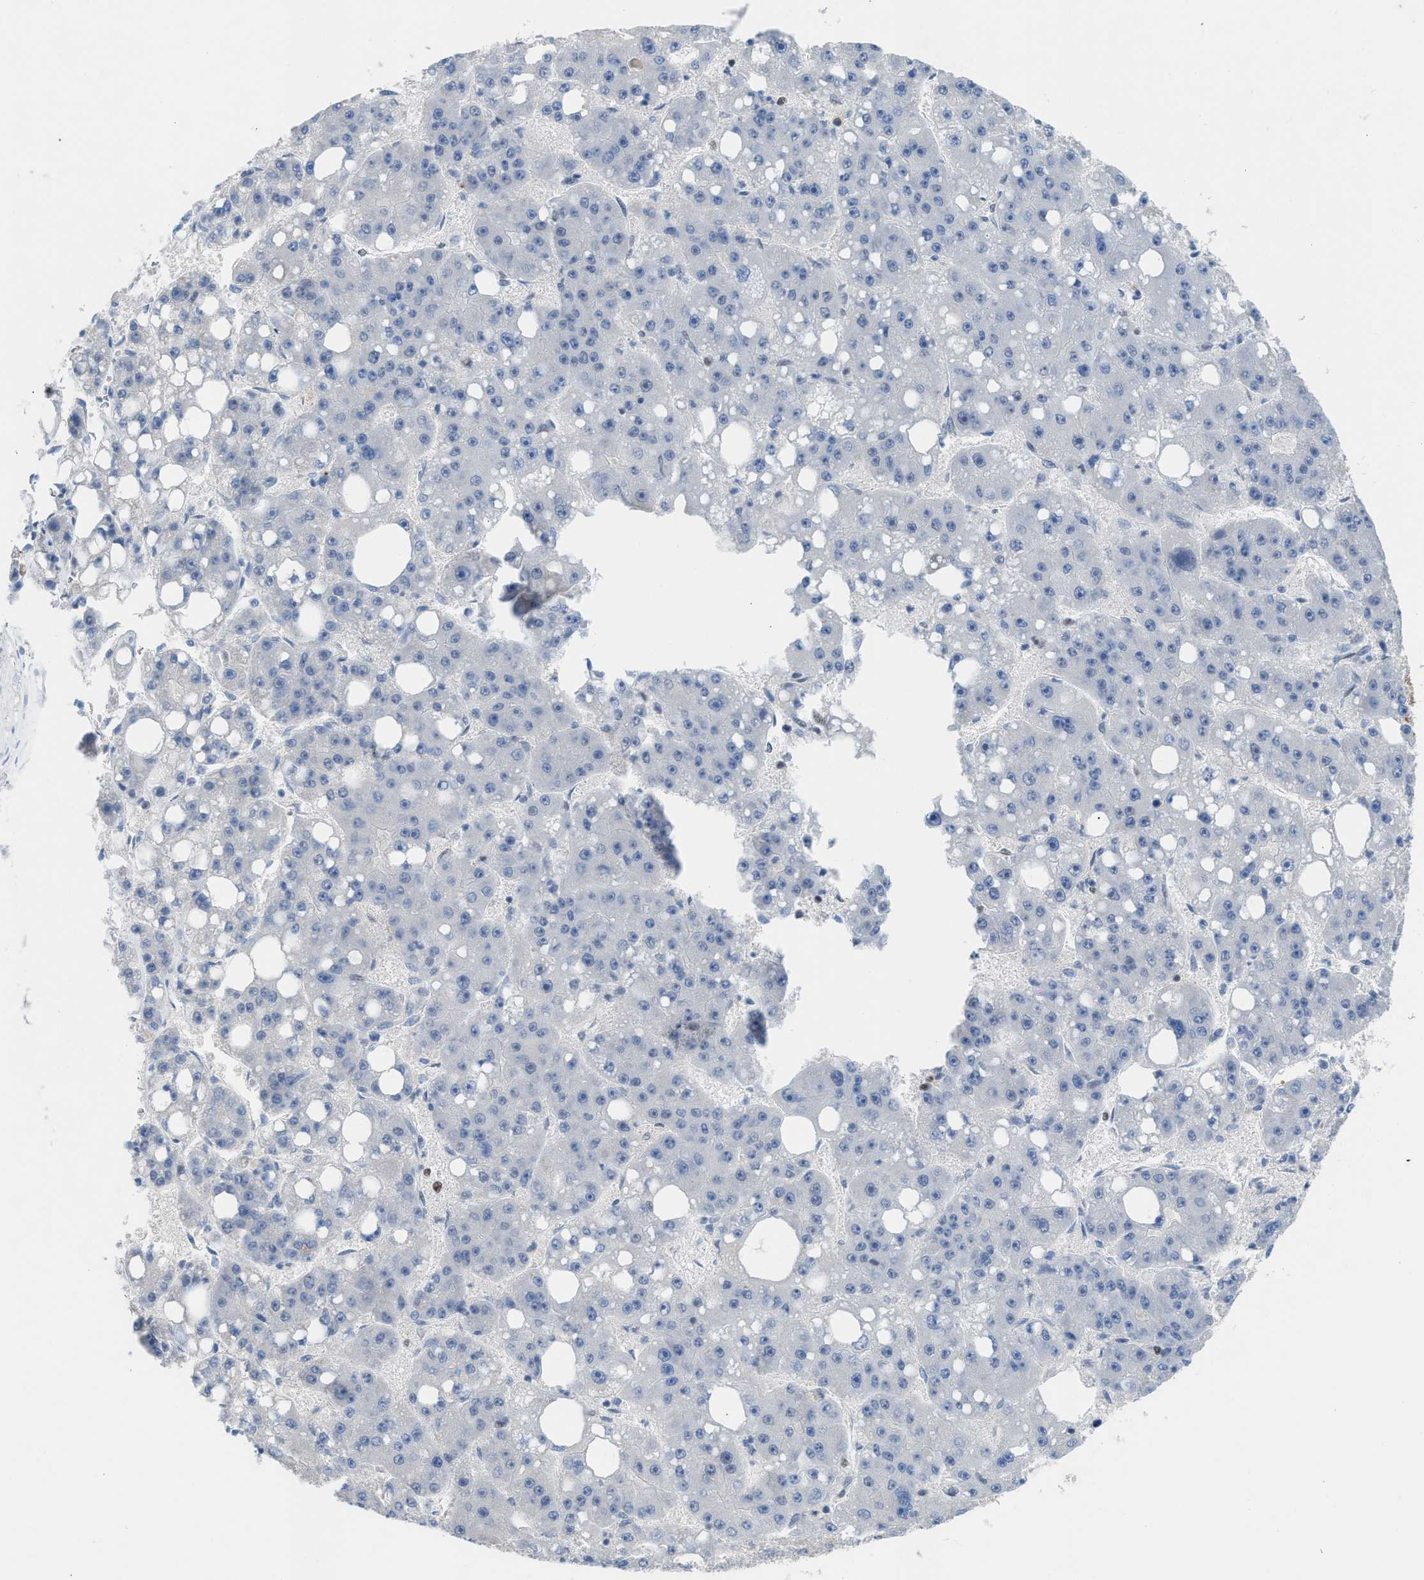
{"staining": {"intensity": "negative", "quantity": "none", "location": "none"}, "tissue": "liver cancer", "cell_type": "Tumor cells", "image_type": "cancer", "snomed": [{"axis": "morphology", "description": "Carcinoma, Hepatocellular, NOS"}, {"axis": "topography", "description": "Liver"}], "caption": "Tumor cells show no significant expression in hepatocellular carcinoma (liver).", "gene": "SCAF4", "patient": {"sex": "female", "age": 61}}